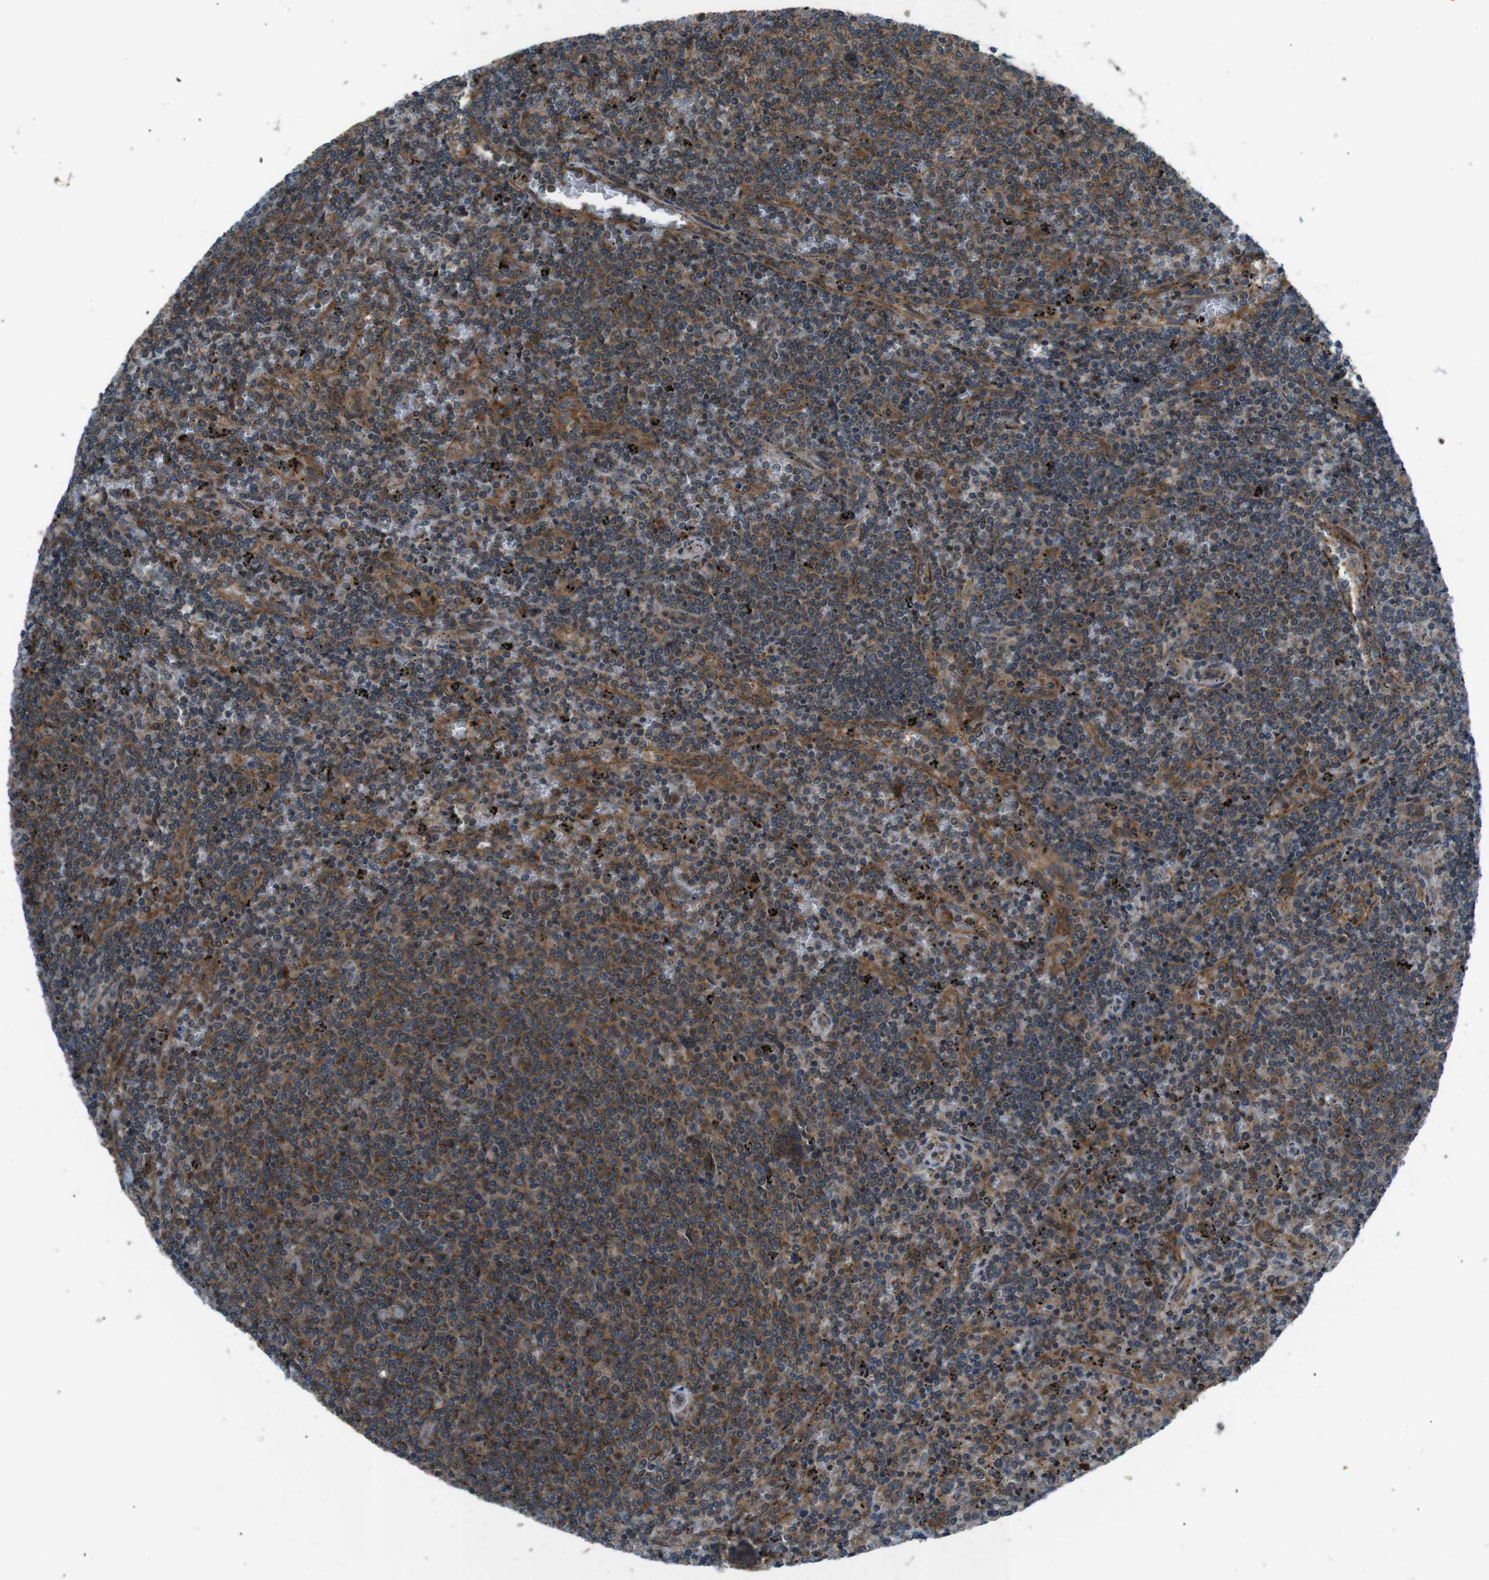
{"staining": {"intensity": "moderate", "quantity": "25%-75%", "location": "cytoplasmic/membranous"}, "tissue": "lymphoma", "cell_type": "Tumor cells", "image_type": "cancer", "snomed": [{"axis": "morphology", "description": "Malignant lymphoma, non-Hodgkin's type, Low grade"}, {"axis": "topography", "description": "Spleen"}], "caption": "Approximately 25%-75% of tumor cells in lymphoma display moderate cytoplasmic/membranous protein staining as visualized by brown immunohistochemical staining.", "gene": "SLC27A4", "patient": {"sex": "female", "age": 50}}